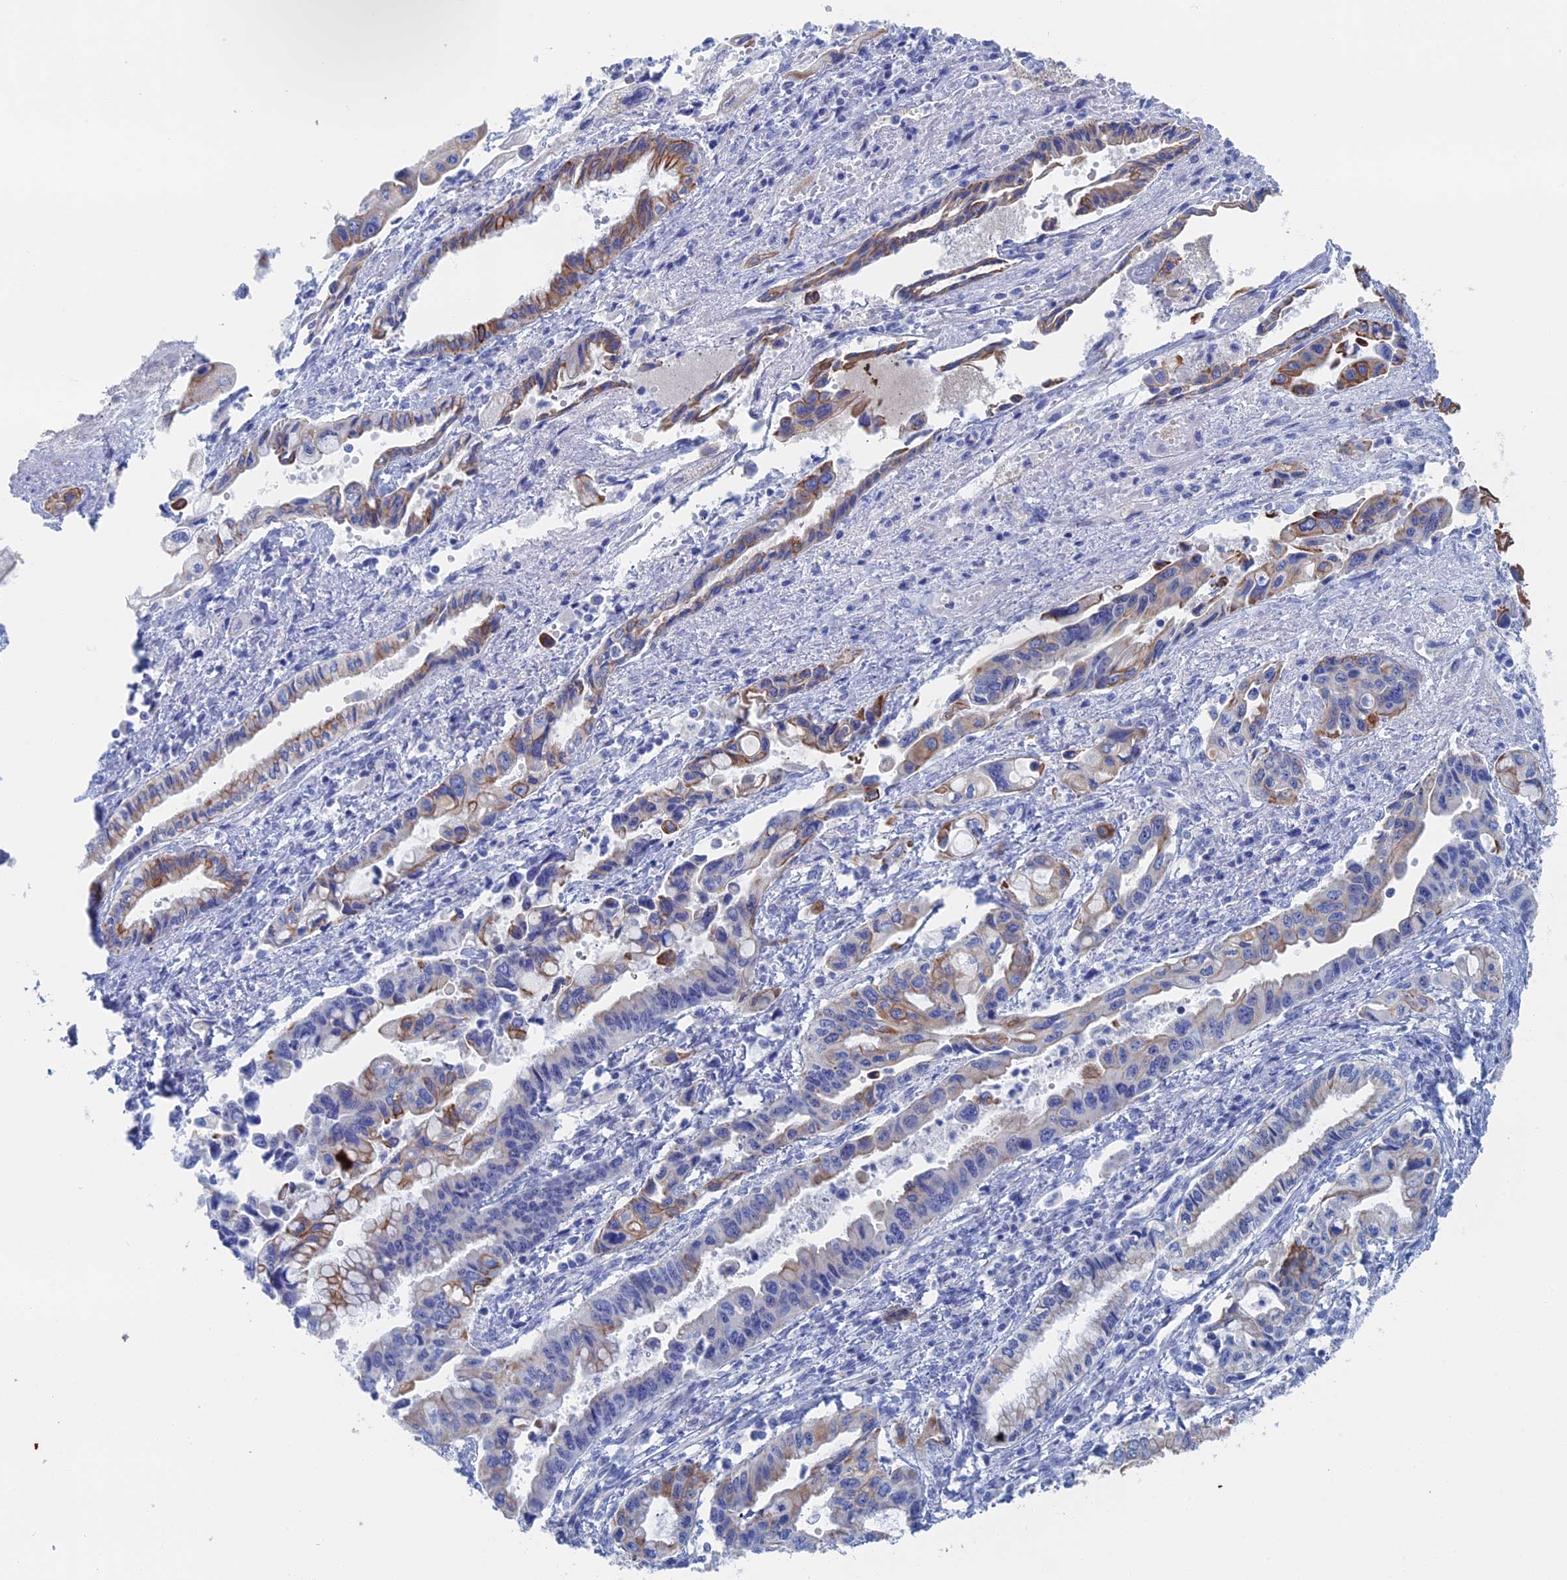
{"staining": {"intensity": "moderate", "quantity": "<25%", "location": "cytoplasmic/membranous"}, "tissue": "pancreatic cancer", "cell_type": "Tumor cells", "image_type": "cancer", "snomed": [{"axis": "morphology", "description": "Adenocarcinoma, NOS"}, {"axis": "topography", "description": "Pancreas"}], "caption": "IHC photomicrograph of neoplastic tissue: human pancreatic adenocarcinoma stained using immunohistochemistry reveals low levels of moderate protein expression localized specifically in the cytoplasmic/membranous of tumor cells, appearing as a cytoplasmic/membranous brown color.", "gene": "IL7", "patient": {"sex": "female", "age": 50}}